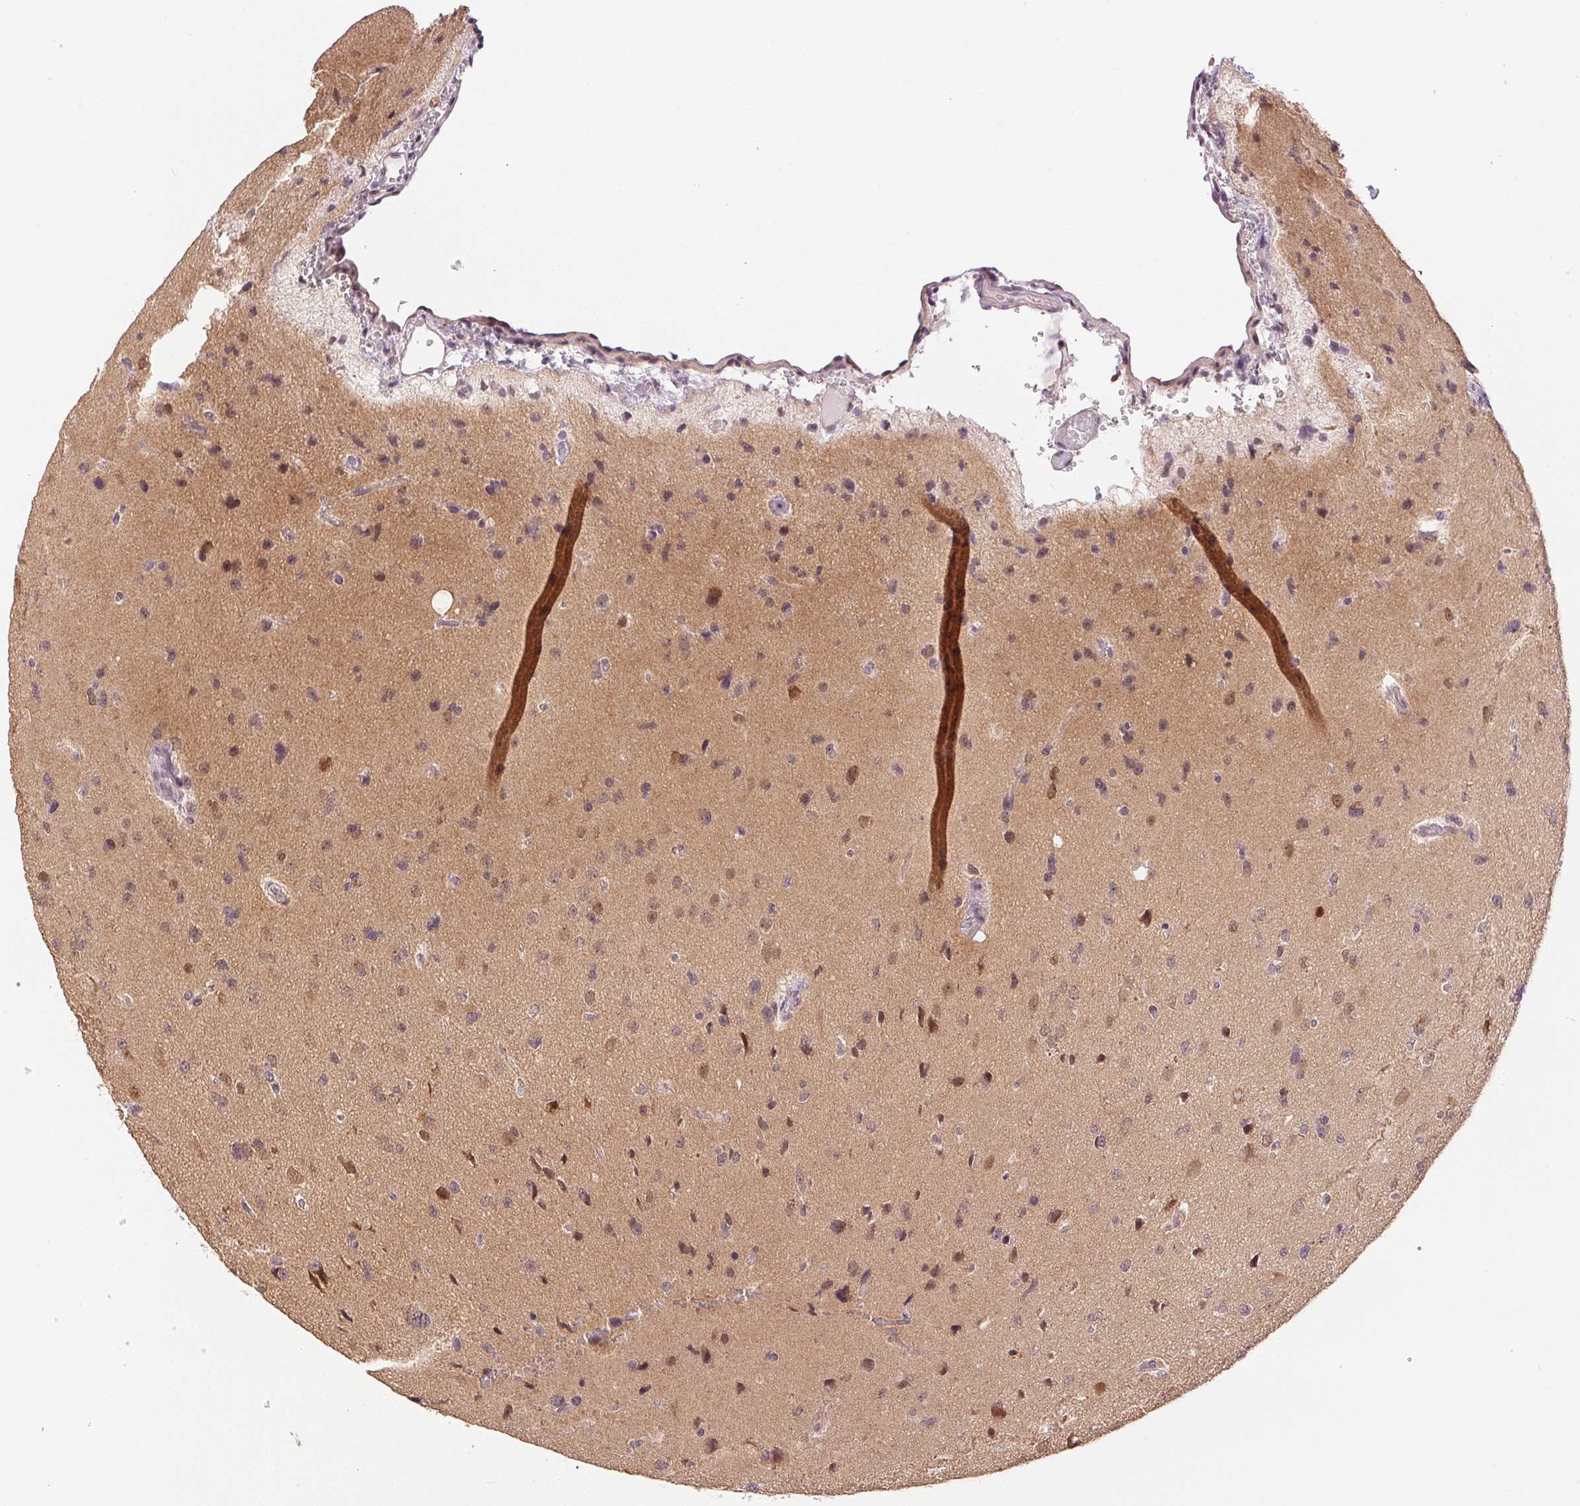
{"staining": {"intensity": "weak", "quantity": "<25%", "location": "nuclear"}, "tissue": "glioma", "cell_type": "Tumor cells", "image_type": "cancer", "snomed": [{"axis": "morphology", "description": "Glioma, malignant, Low grade"}, {"axis": "topography", "description": "Brain"}], "caption": "IHC of human glioma reveals no positivity in tumor cells. The staining is performed using DAB brown chromogen with nuclei counter-stained in using hematoxylin.", "gene": "PLCB1", "patient": {"sex": "female", "age": 55}}